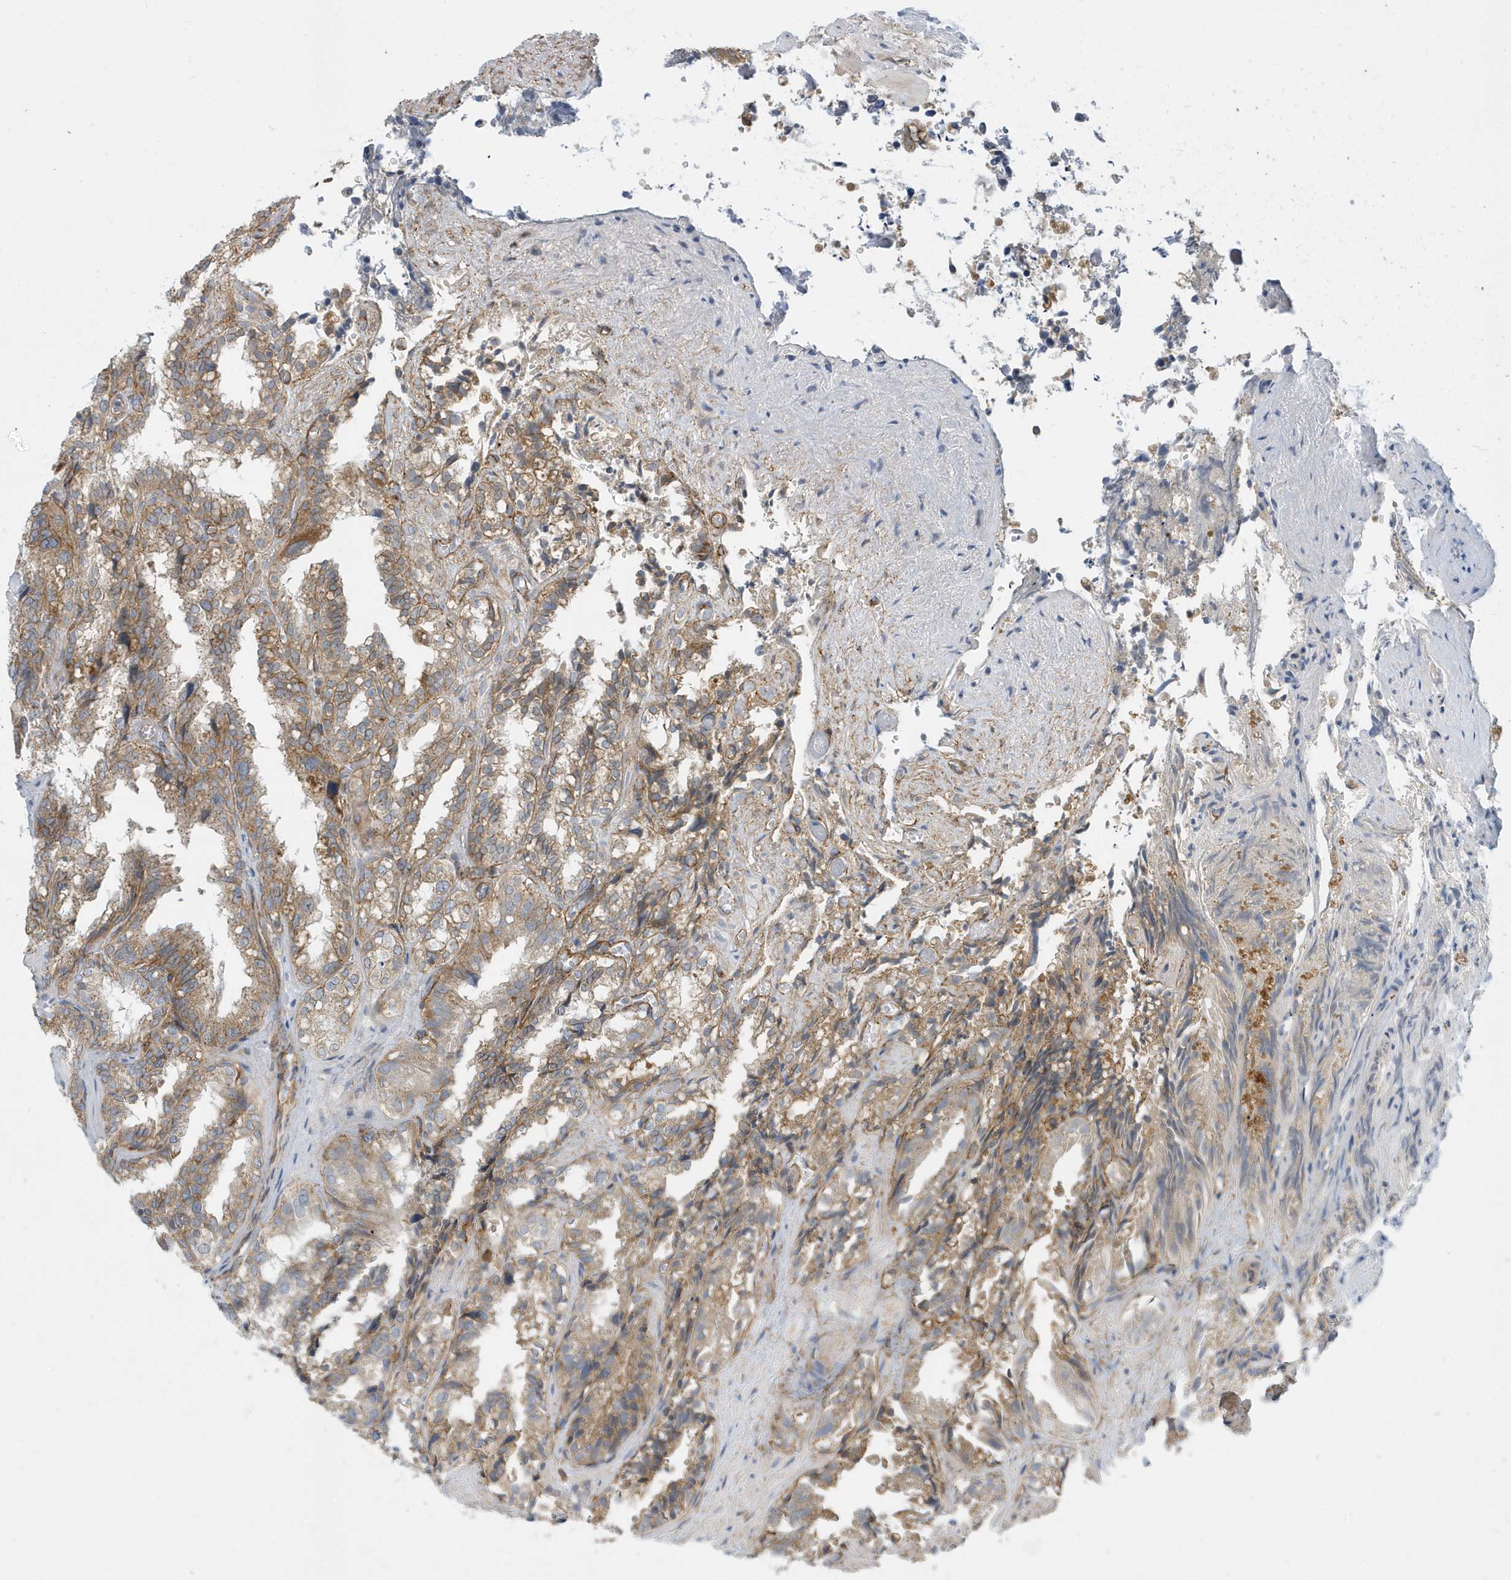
{"staining": {"intensity": "moderate", "quantity": ">75%", "location": "cytoplasmic/membranous"}, "tissue": "seminal vesicle", "cell_type": "Glandular cells", "image_type": "normal", "snomed": [{"axis": "morphology", "description": "Normal tissue, NOS"}, {"axis": "topography", "description": "Prostate"}, {"axis": "topography", "description": "Seminal veicle"}], "caption": "This is a micrograph of immunohistochemistry staining of normal seminal vesicle, which shows moderate positivity in the cytoplasmic/membranous of glandular cells.", "gene": "HRH4", "patient": {"sex": "male", "age": 51}}